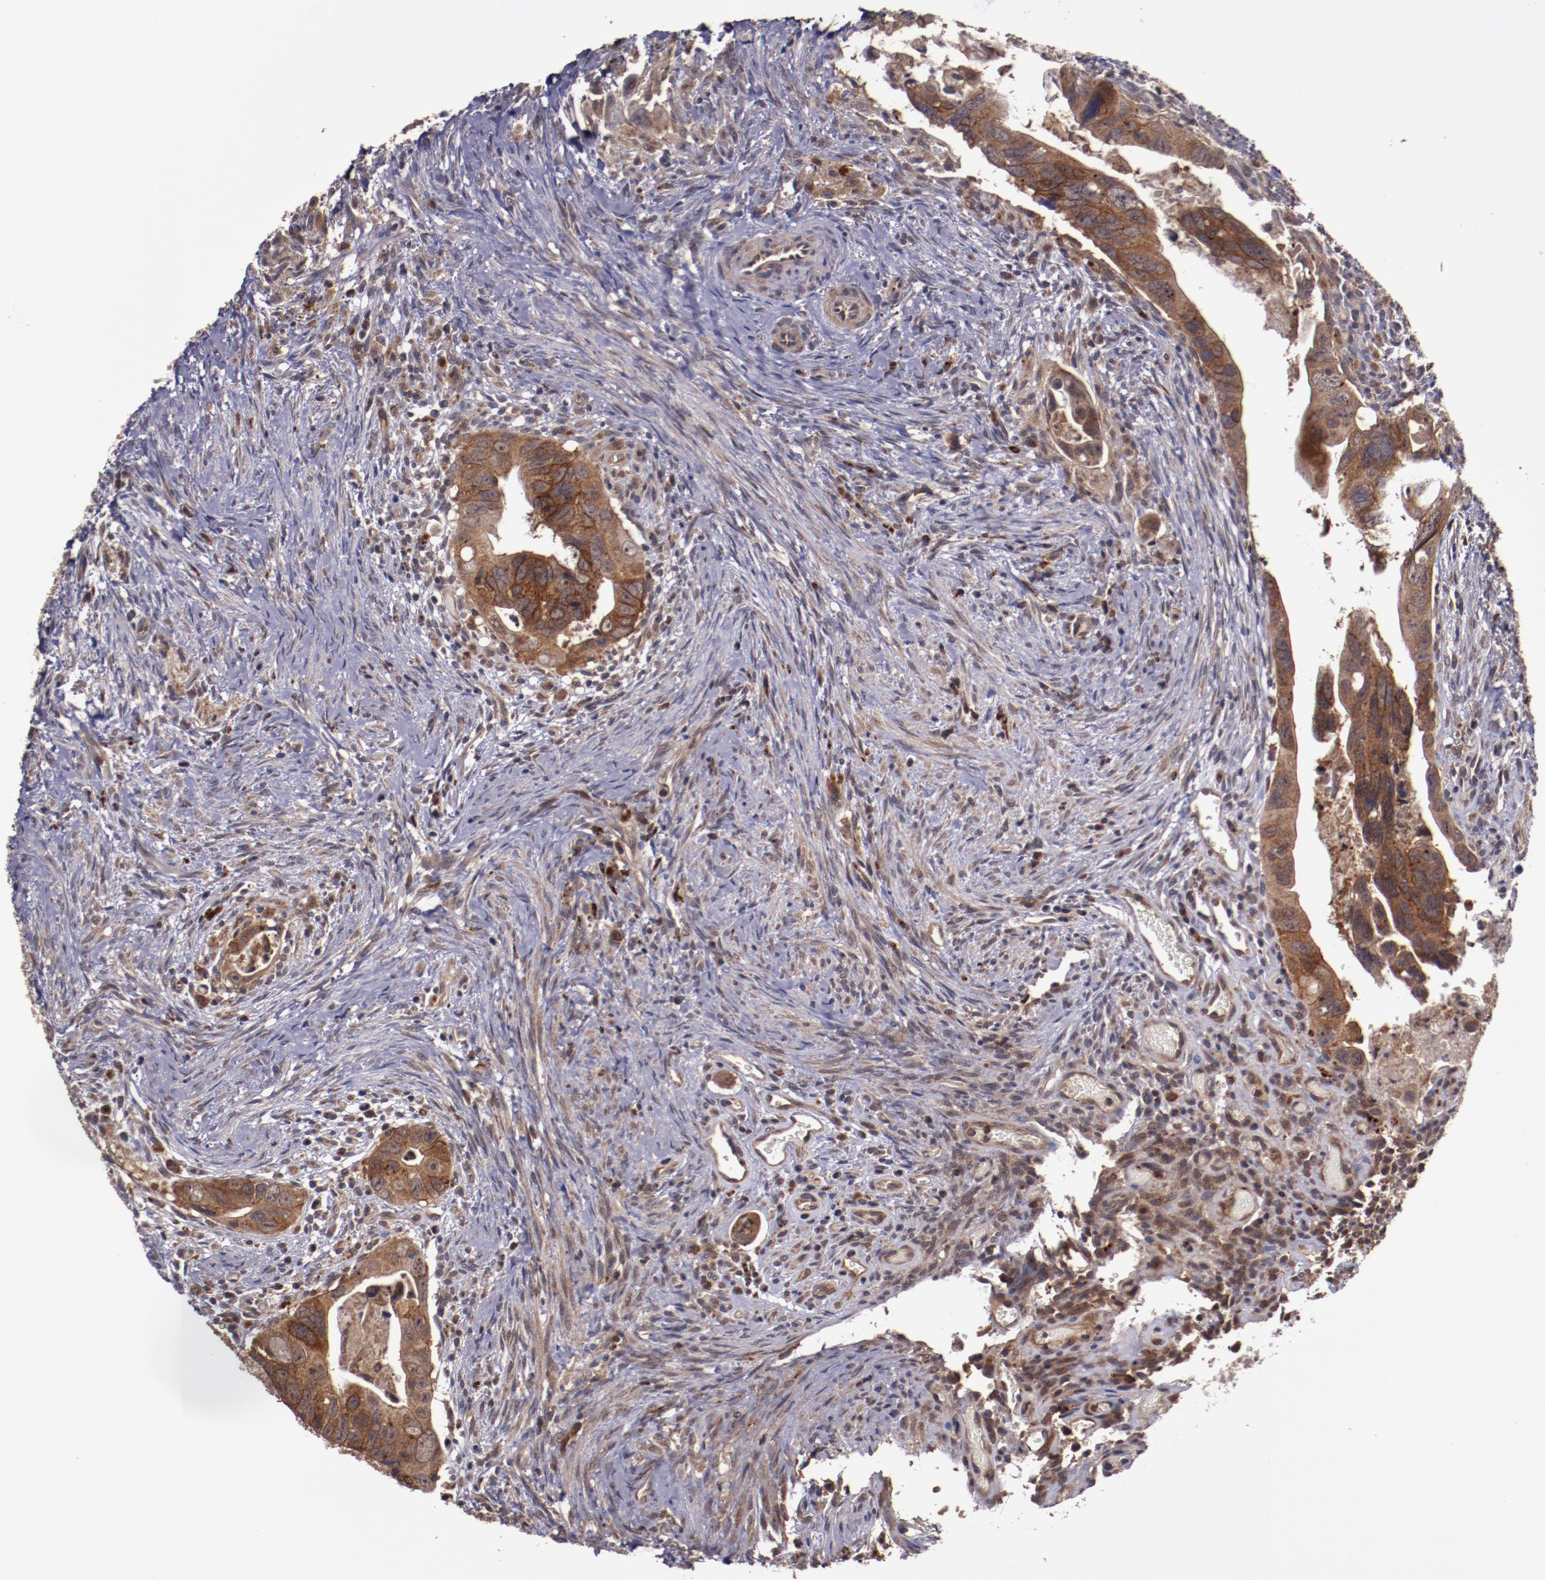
{"staining": {"intensity": "moderate", "quantity": ">75%", "location": "cytoplasmic/membranous"}, "tissue": "colorectal cancer", "cell_type": "Tumor cells", "image_type": "cancer", "snomed": [{"axis": "morphology", "description": "Adenocarcinoma, NOS"}, {"axis": "topography", "description": "Rectum"}], "caption": "A photomicrograph of colorectal cancer stained for a protein demonstrates moderate cytoplasmic/membranous brown staining in tumor cells.", "gene": "FTSJ1", "patient": {"sex": "male", "age": 53}}